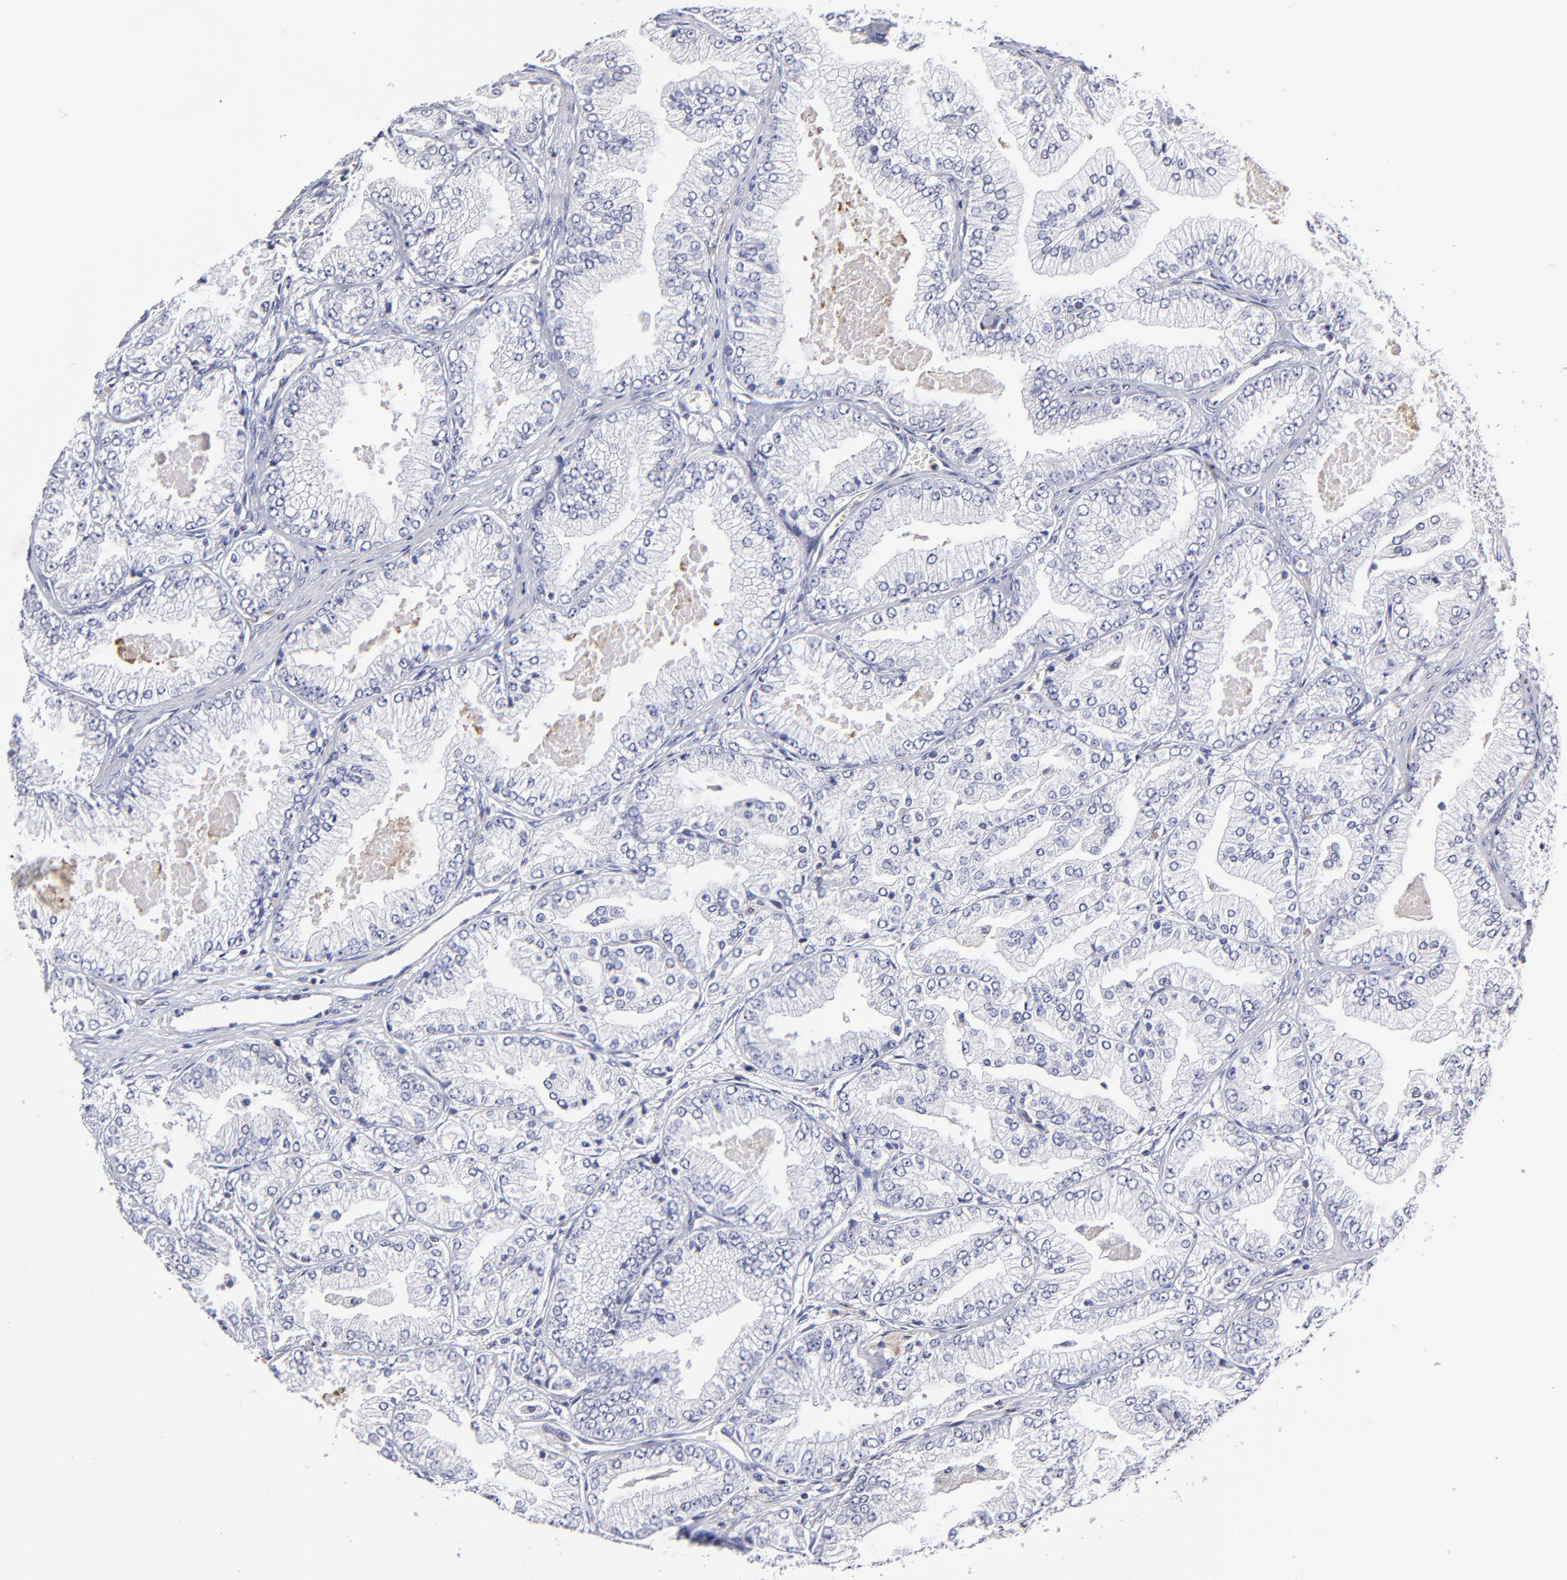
{"staining": {"intensity": "negative", "quantity": "none", "location": "none"}, "tissue": "prostate cancer", "cell_type": "Tumor cells", "image_type": "cancer", "snomed": [{"axis": "morphology", "description": "Adenocarcinoma, High grade"}, {"axis": "topography", "description": "Prostate"}], "caption": "The immunohistochemistry (IHC) micrograph has no significant staining in tumor cells of prostate cancer tissue.", "gene": "GCSAM", "patient": {"sex": "male", "age": 61}}